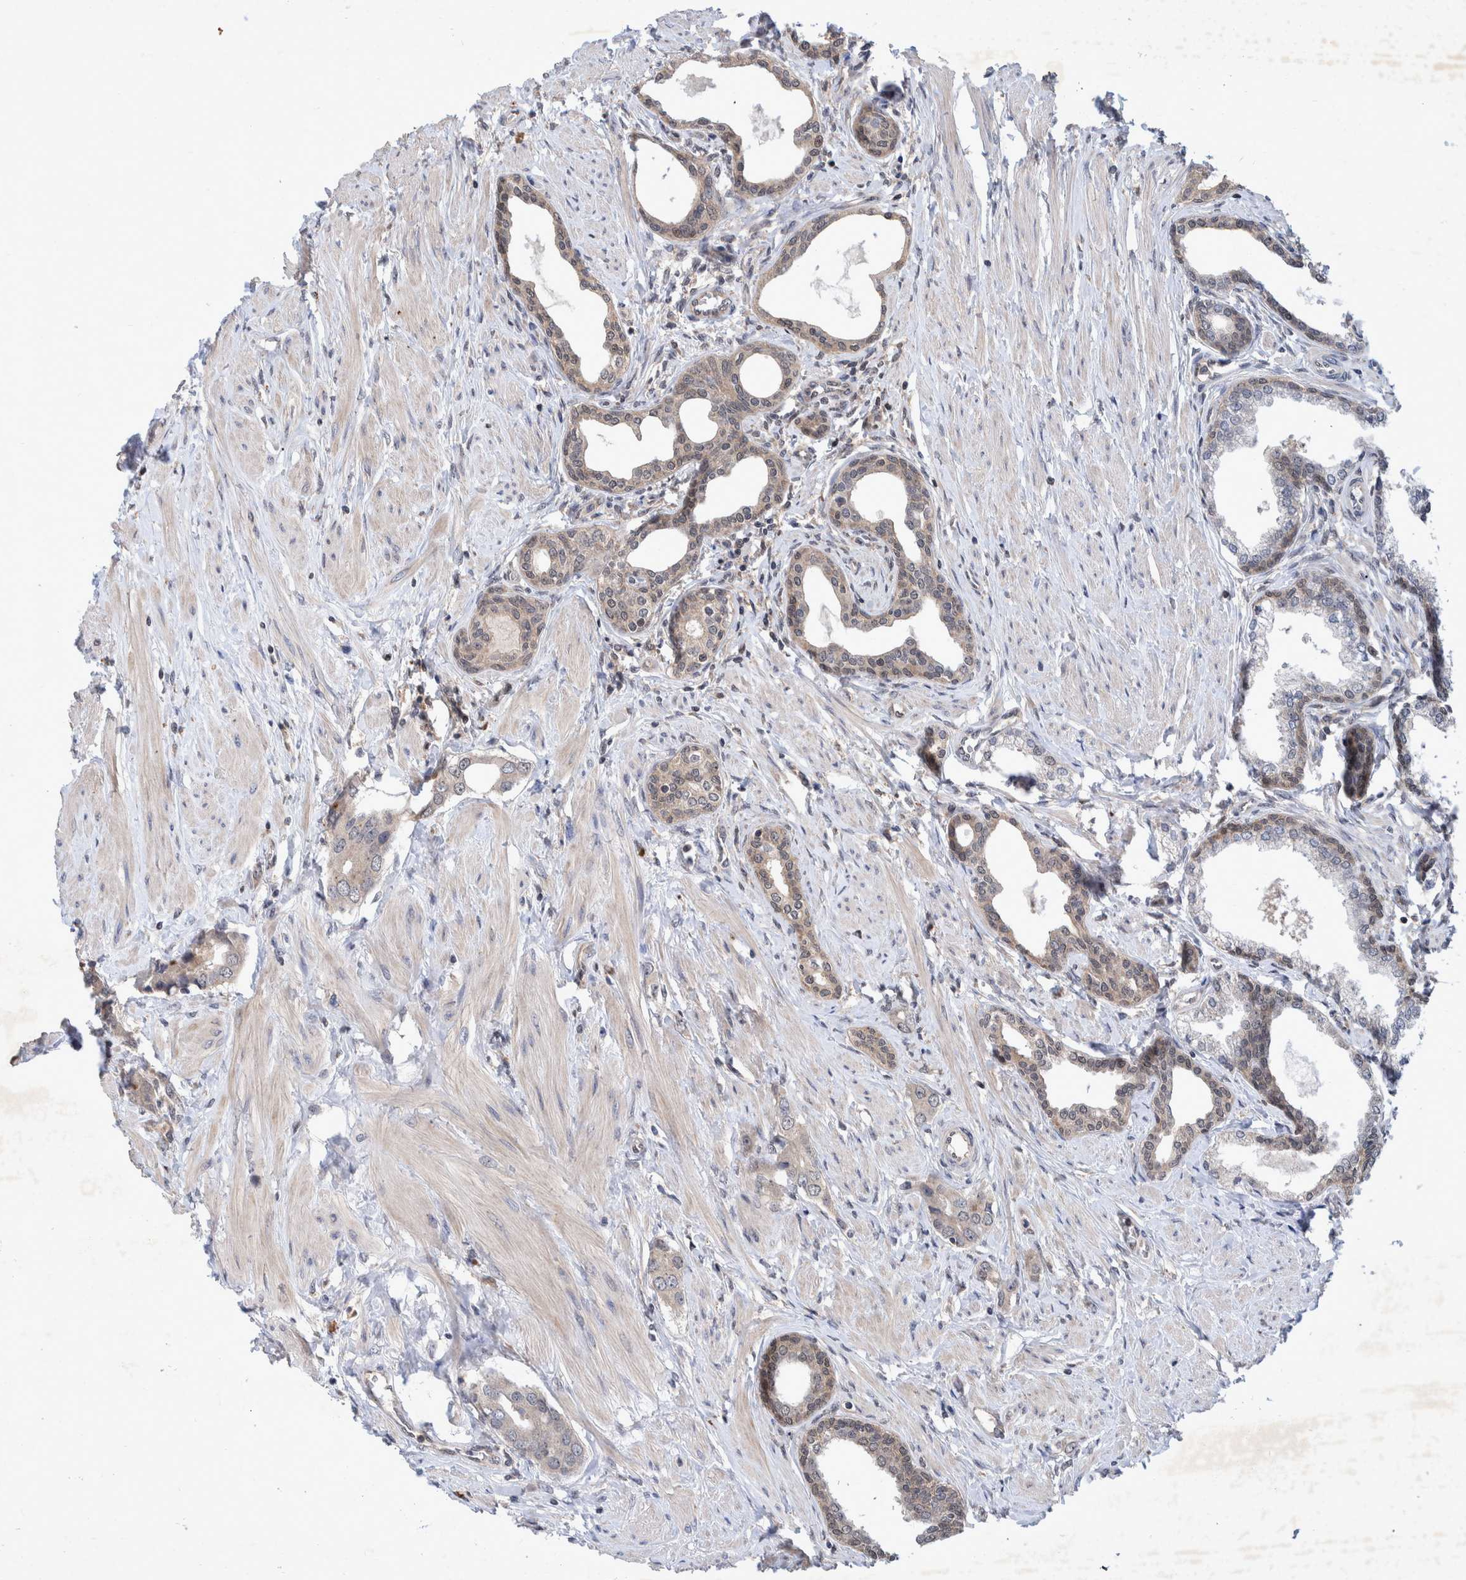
{"staining": {"intensity": "negative", "quantity": "none", "location": "none"}, "tissue": "prostate cancer", "cell_type": "Tumor cells", "image_type": "cancer", "snomed": [{"axis": "morphology", "description": "Adenocarcinoma, High grade"}, {"axis": "topography", "description": "Prostate"}], "caption": "This is a image of immunohistochemistry staining of prostate cancer (high-grade adenocarcinoma), which shows no staining in tumor cells.", "gene": "PLPBP", "patient": {"sex": "male", "age": 52}}